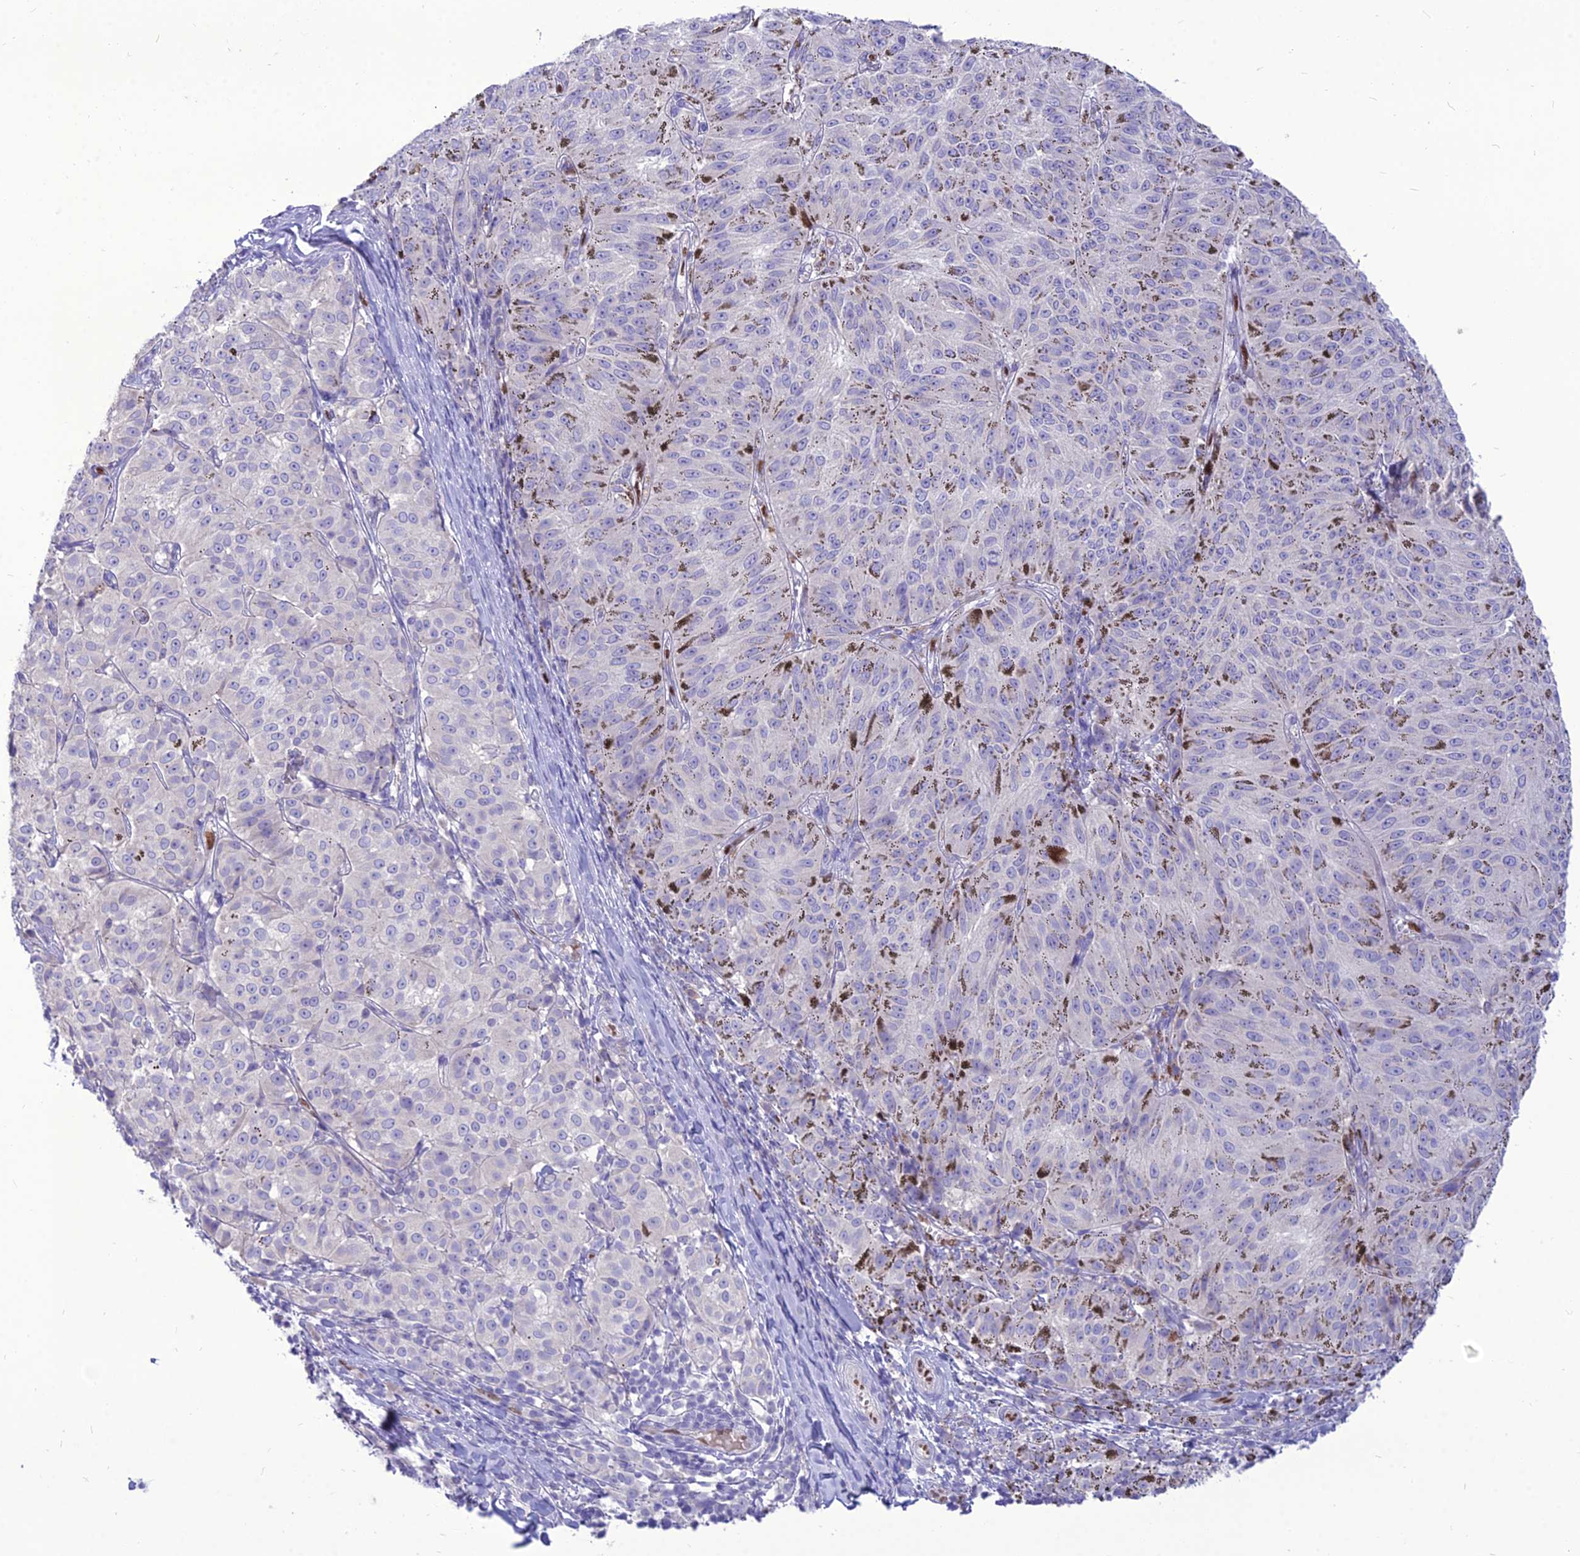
{"staining": {"intensity": "negative", "quantity": "none", "location": "none"}, "tissue": "melanoma", "cell_type": "Tumor cells", "image_type": "cancer", "snomed": [{"axis": "morphology", "description": "Malignant melanoma, NOS"}, {"axis": "topography", "description": "Skin"}], "caption": "DAB immunohistochemical staining of human melanoma reveals no significant expression in tumor cells.", "gene": "NOVA2", "patient": {"sex": "female", "age": 72}}